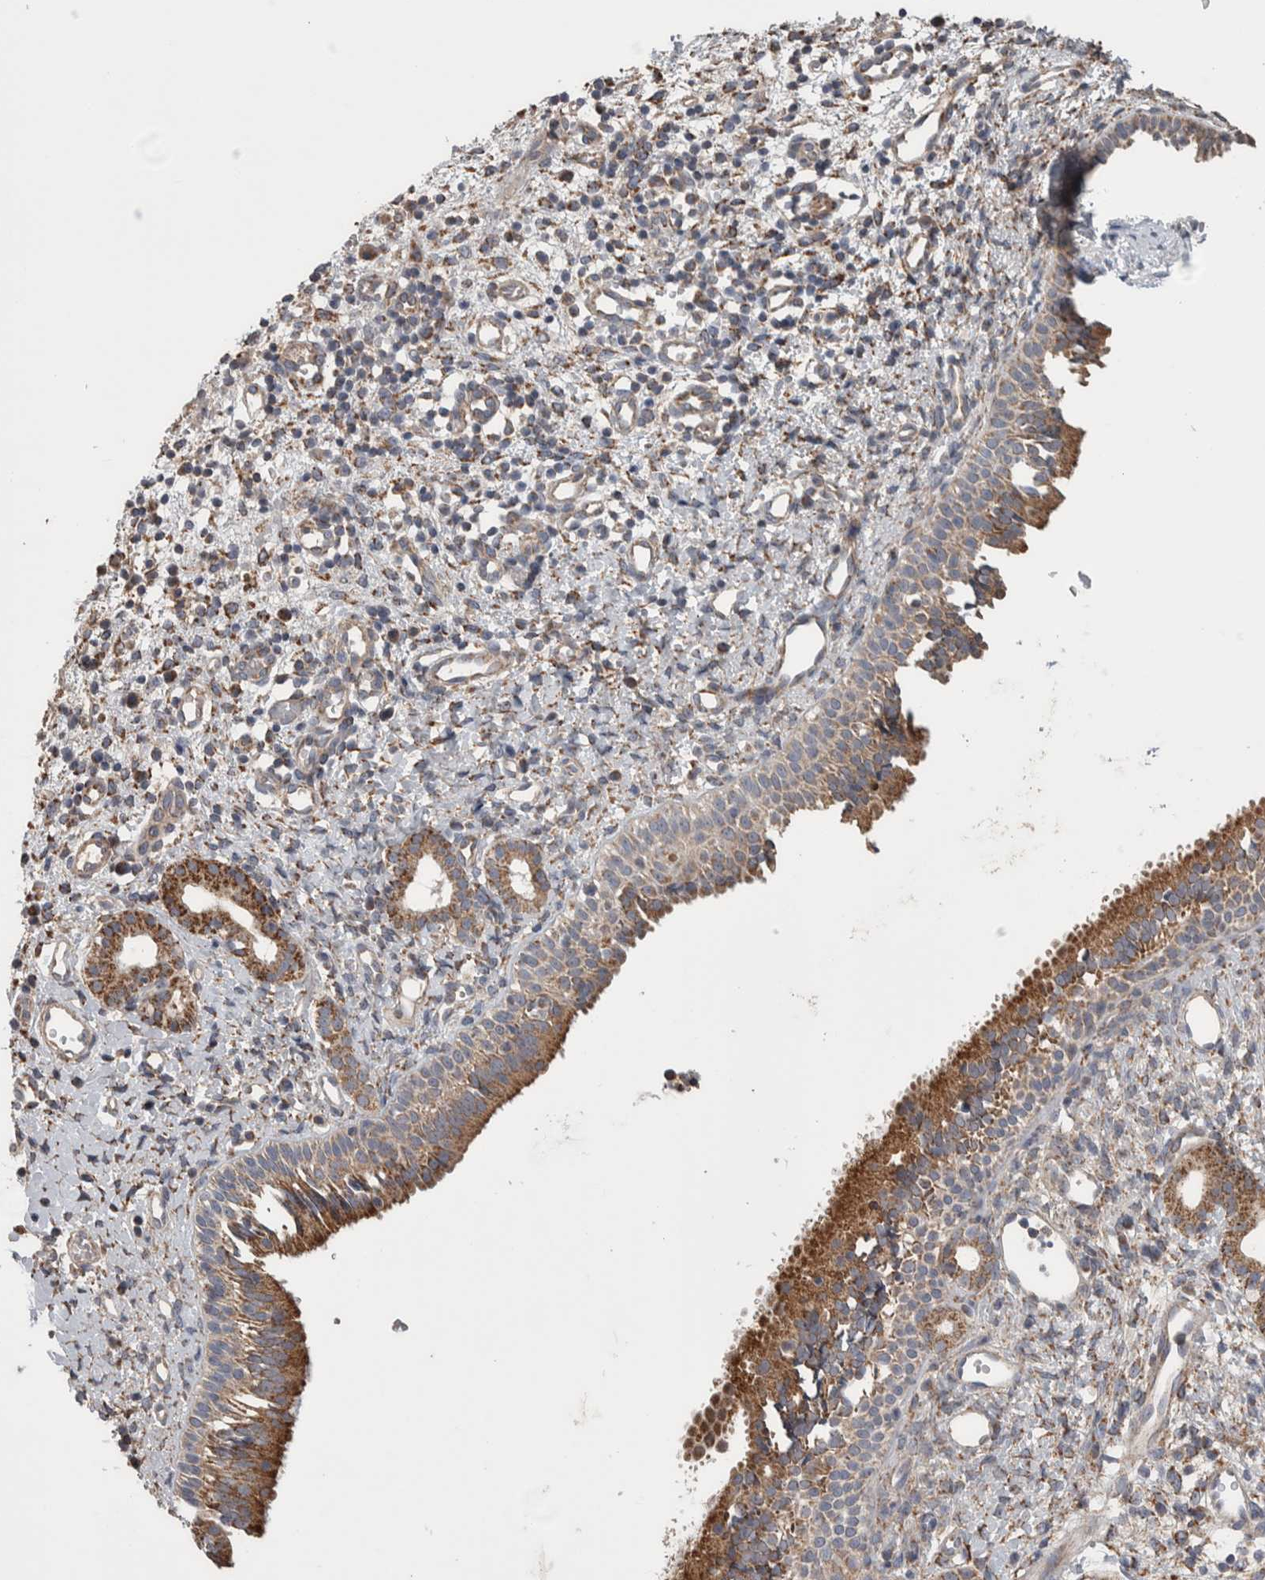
{"staining": {"intensity": "moderate", "quantity": ">75%", "location": "cytoplasmic/membranous"}, "tissue": "nasopharynx", "cell_type": "Respiratory epithelial cells", "image_type": "normal", "snomed": [{"axis": "morphology", "description": "Normal tissue, NOS"}, {"axis": "topography", "description": "Nasopharynx"}], "caption": "Immunohistochemistry (IHC) micrograph of normal human nasopharynx stained for a protein (brown), which shows medium levels of moderate cytoplasmic/membranous staining in approximately >75% of respiratory epithelial cells.", "gene": "SCO1", "patient": {"sex": "male", "age": 22}}